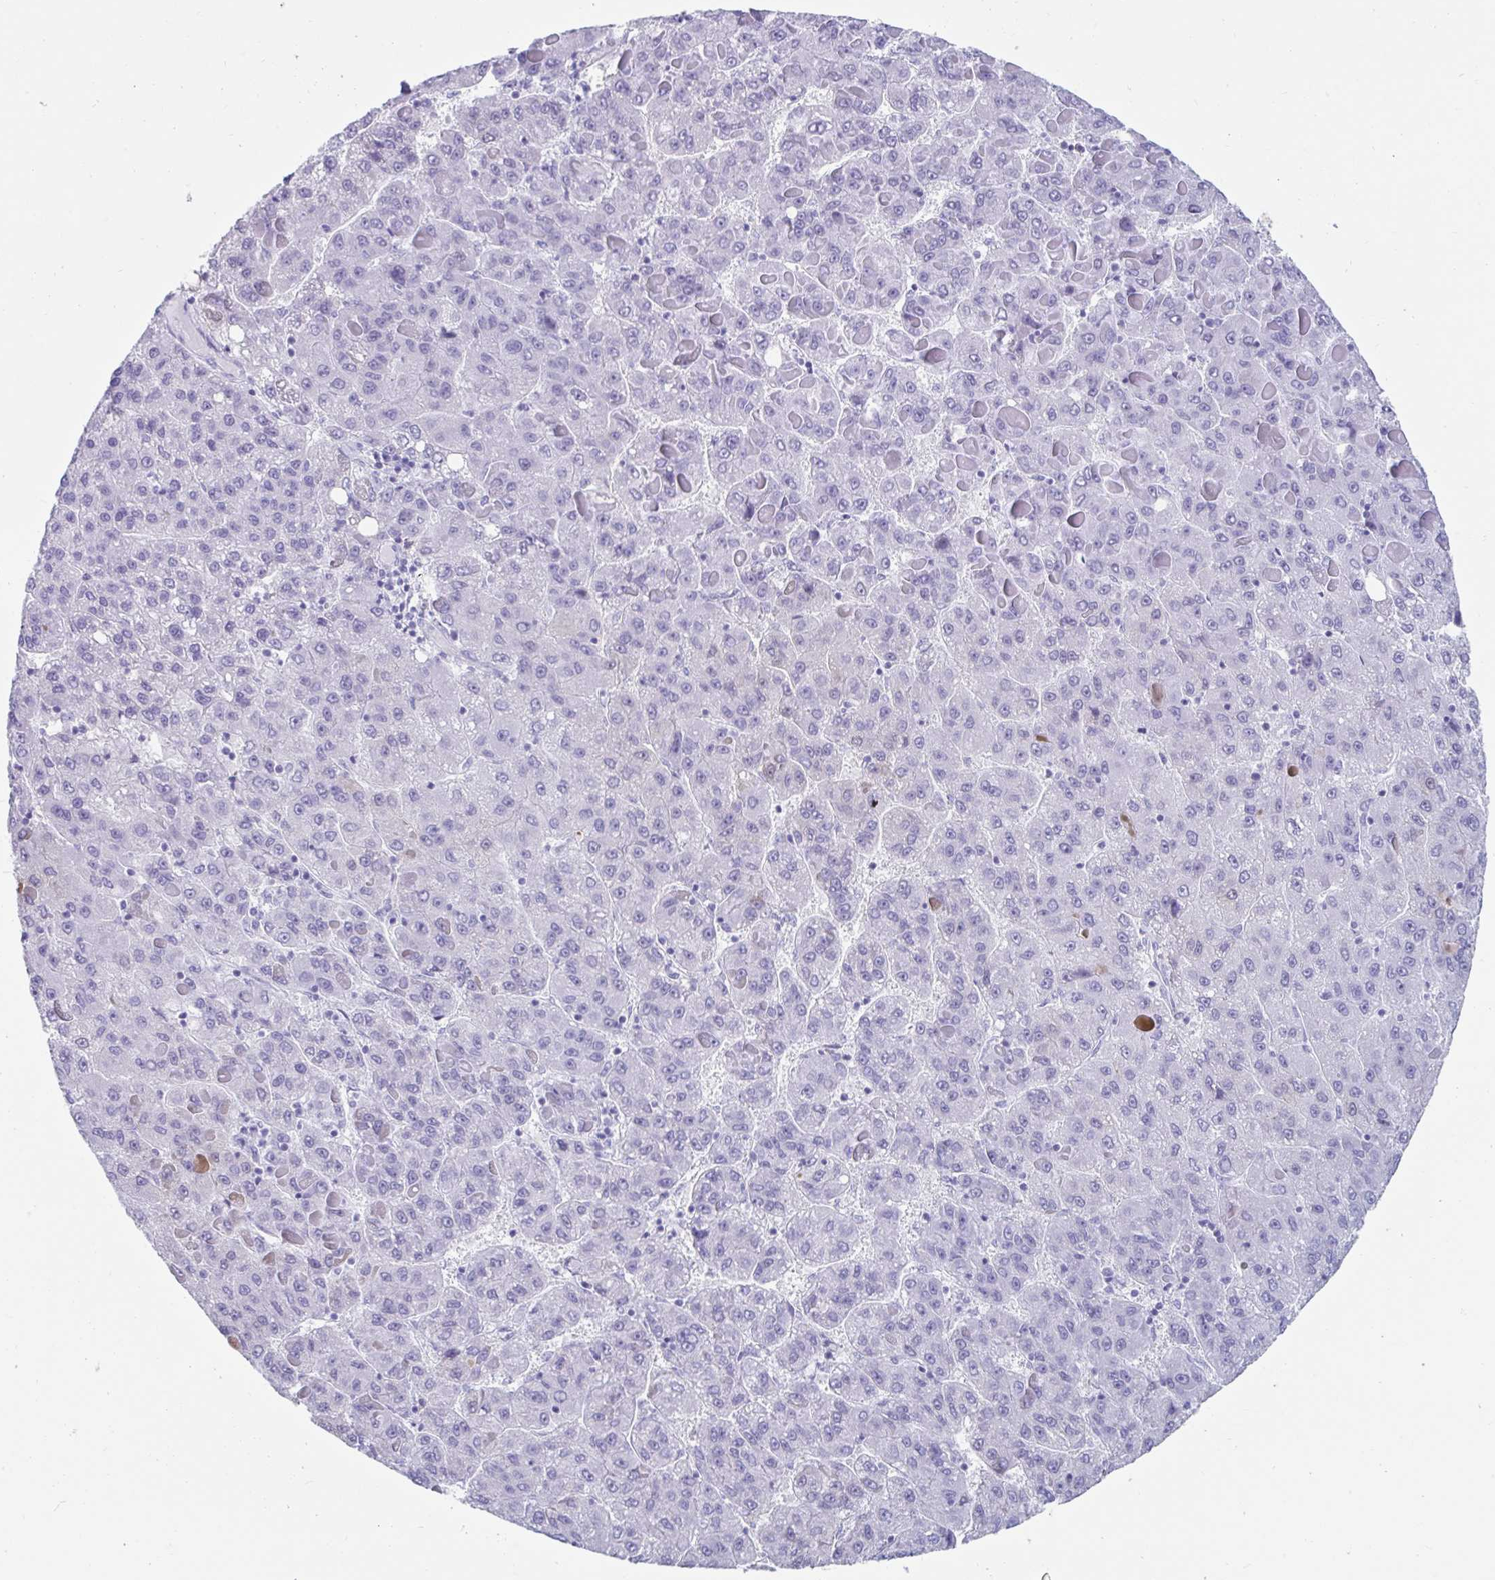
{"staining": {"intensity": "negative", "quantity": "none", "location": "none"}, "tissue": "liver cancer", "cell_type": "Tumor cells", "image_type": "cancer", "snomed": [{"axis": "morphology", "description": "Carcinoma, Hepatocellular, NOS"}, {"axis": "topography", "description": "Liver"}], "caption": "Immunohistochemical staining of hepatocellular carcinoma (liver) exhibits no significant positivity in tumor cells.", "gene": "GKN2", "patient": {"sex": "female", "age": 82}}